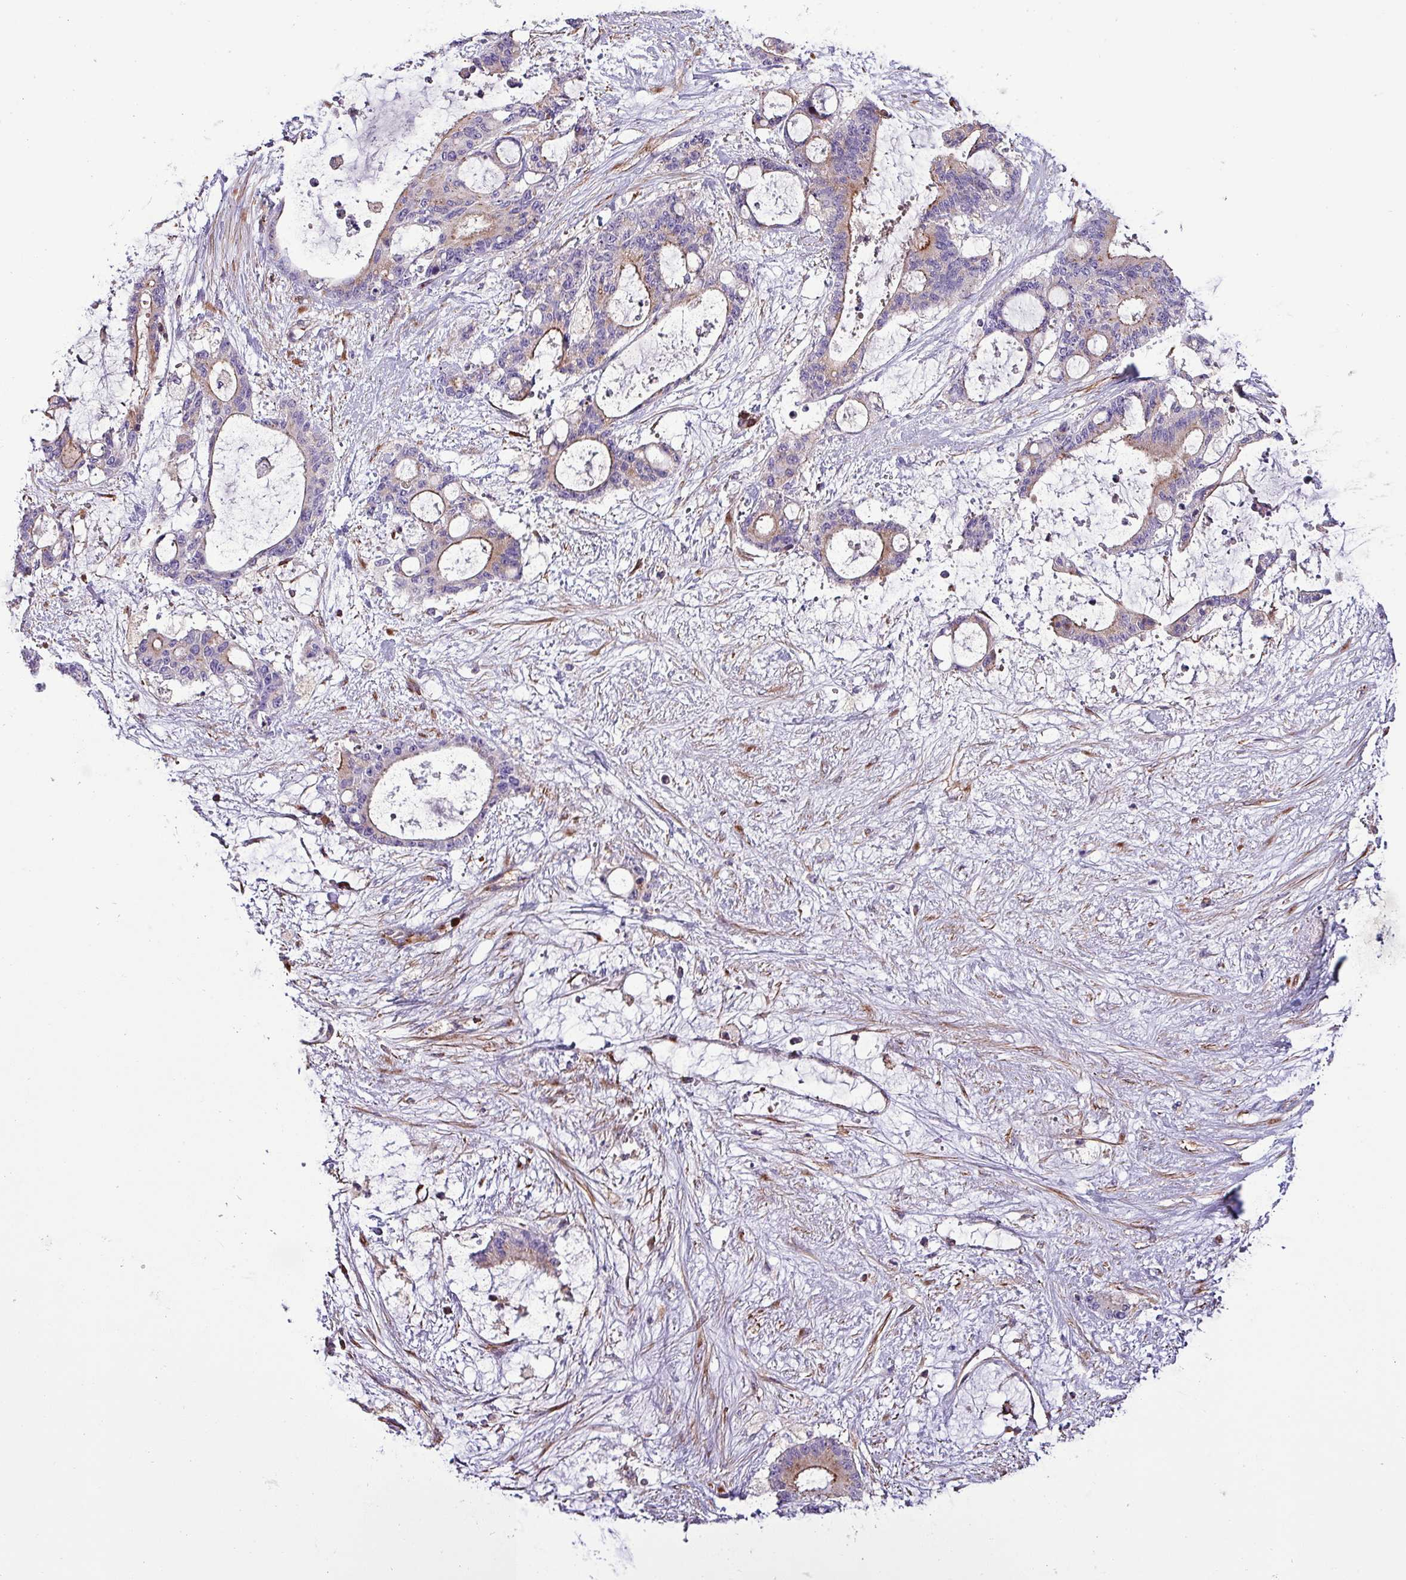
{"staining": {"intensity": "moderate", "quantity": "<25%", "location": "cytoplasmic/membranous"}, "tissue": "liver cancer", "cell_type": "Tumor cells", "image_type": "cancer", "snomed": [{"axis": "morphology", "description": "Normal tissue, NOS"}, {"axis": "morphology", "description": "Cholangiocarcinoma"}, {"axis": "topography", "description": "Liver"}, {"axis": "topography", "description": "Peripheral nerve tissue"}], "caption": "Protein expression analysis of cholangiocarcinoma (liver) demonstrates moderate cytoplasmic/membranous positivity in approximately <25% of tumor cells.", "gene": "VAMP4", "patient": {"sex": "female", "age": 73}}